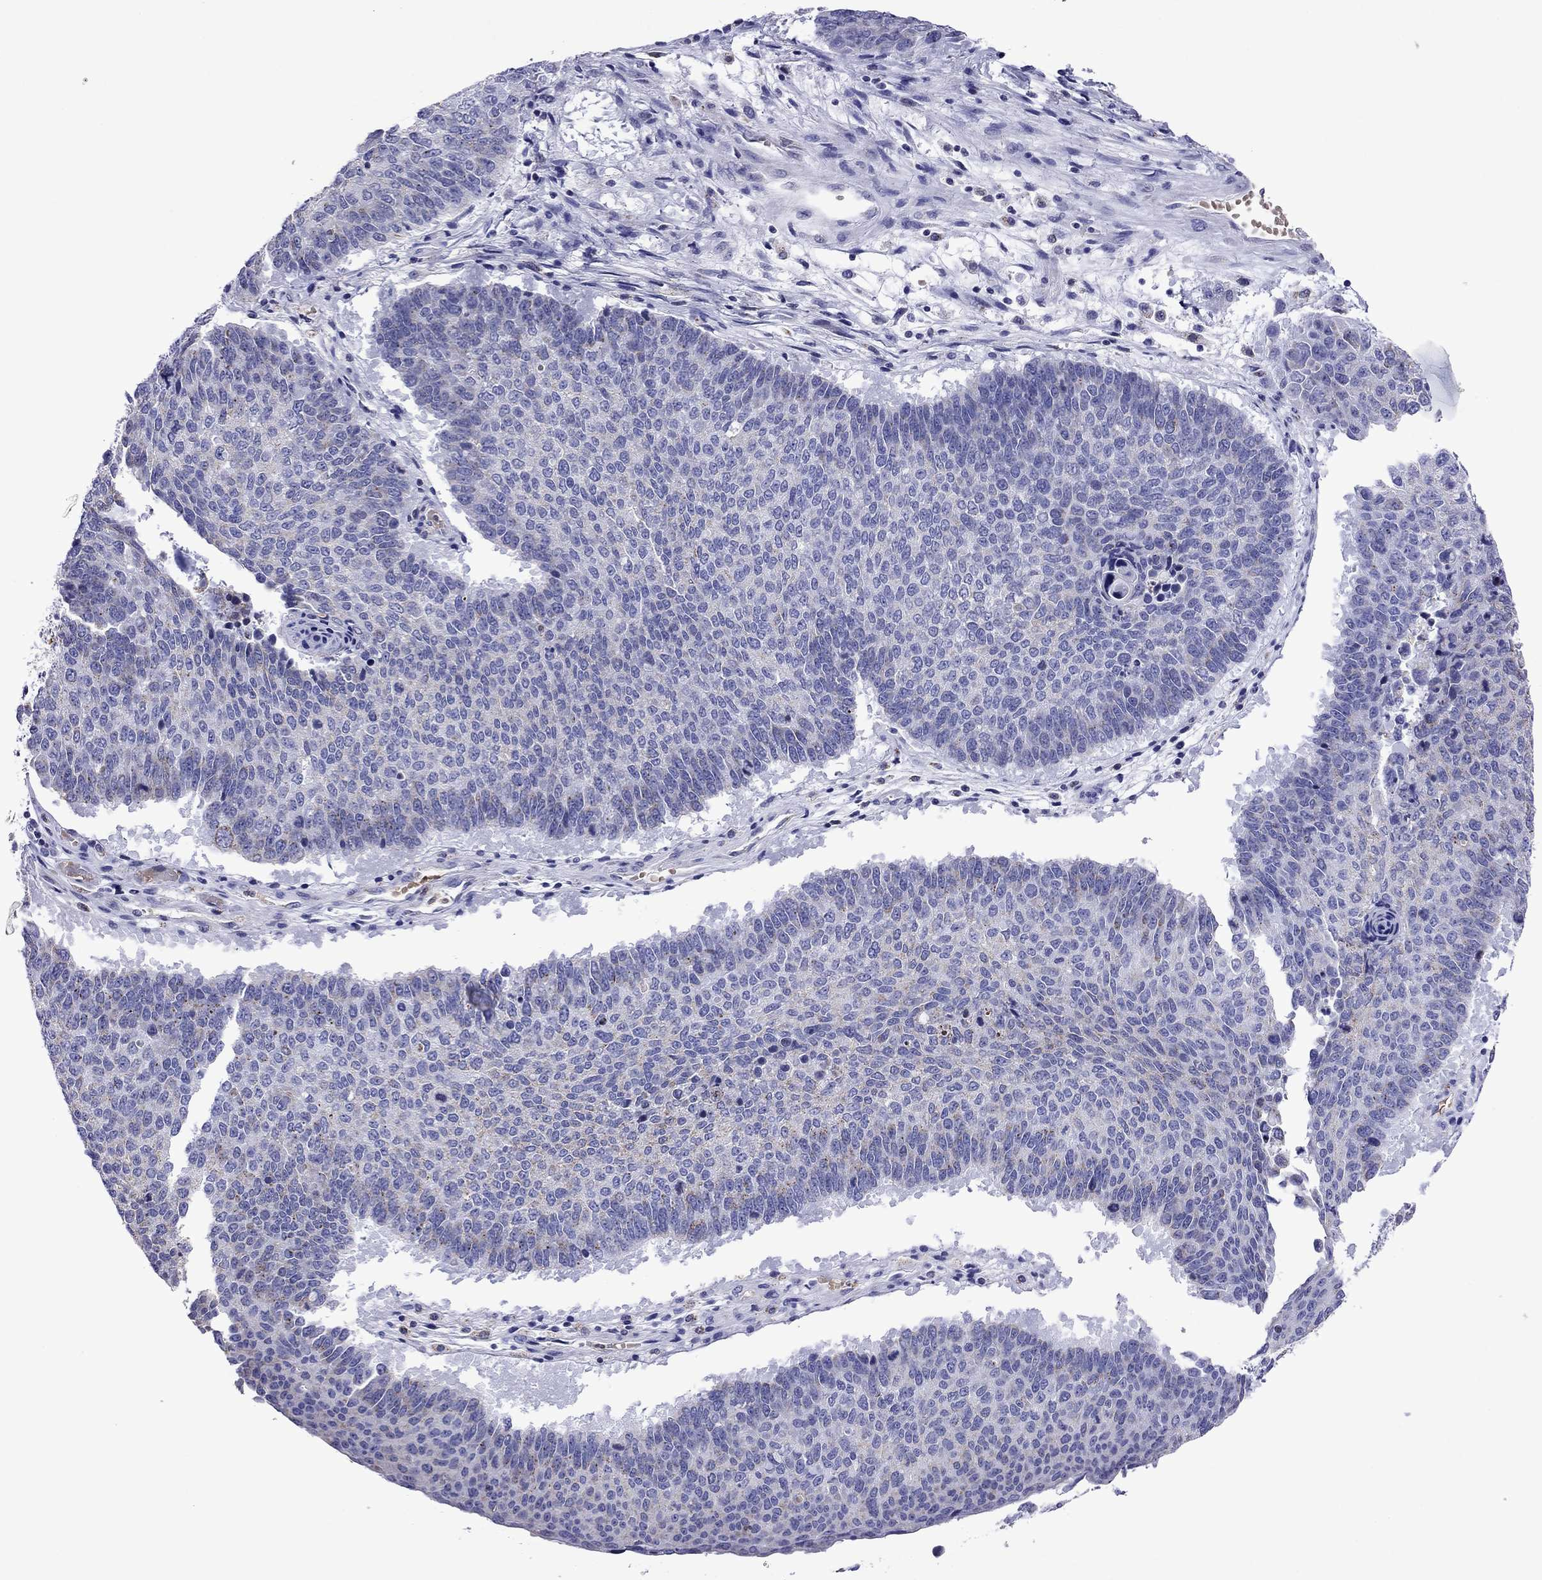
{"staining": {"intensity": "weak", "quantity": "<25%", "location": "cytoplasmic/membranous"}, "tissue": "lung cancer", "cell_type": "Tumor cells", "image_type": "cancer", "snomed": [{"axis": "morphology", "description": "Squamous cell carcinoma, NOS"}, {"axis": "topography", "description": "Lung"}], "caption": "Immunohistochemical staining of squamous cell carcinoma (lung) shows no significant expression in tumor cells. The staining was performed using DAB to visualize the protein expression in brown, while the nuclei were stained in blue with hematoxylin (Magnification: 20x).", "gene": "SCG2", "patient": {"sex": "male", "age": 73}}